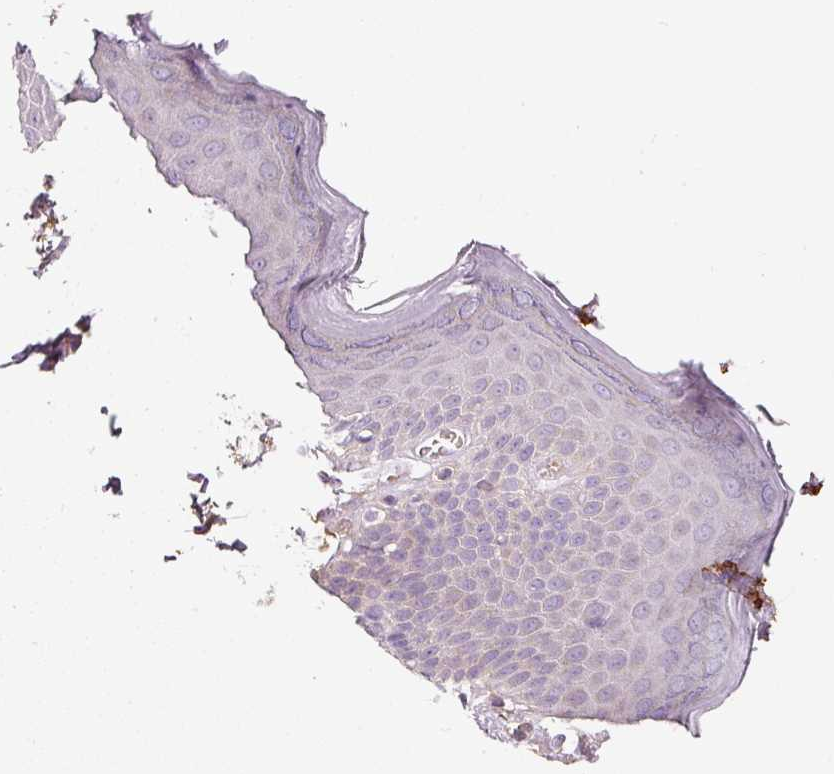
{"staining": {"intensity": "weak", "quantity": "<25%", "location": "cytoplasmic/membranous"}, "tissue": "skin", "cell_type": "Epidermal cells", "image_type": "normal", "snomed": [{"axis": "morphology", "description": "Normal tissue, NOS"}, {"axis": "topography", "description": "Anal"}], "caption": "Human skin stained for a protein using IHC reveals no expression in epidermal cells.", "gene": "IQGAP2", "patient": {"sex": "female", "age": 40}}